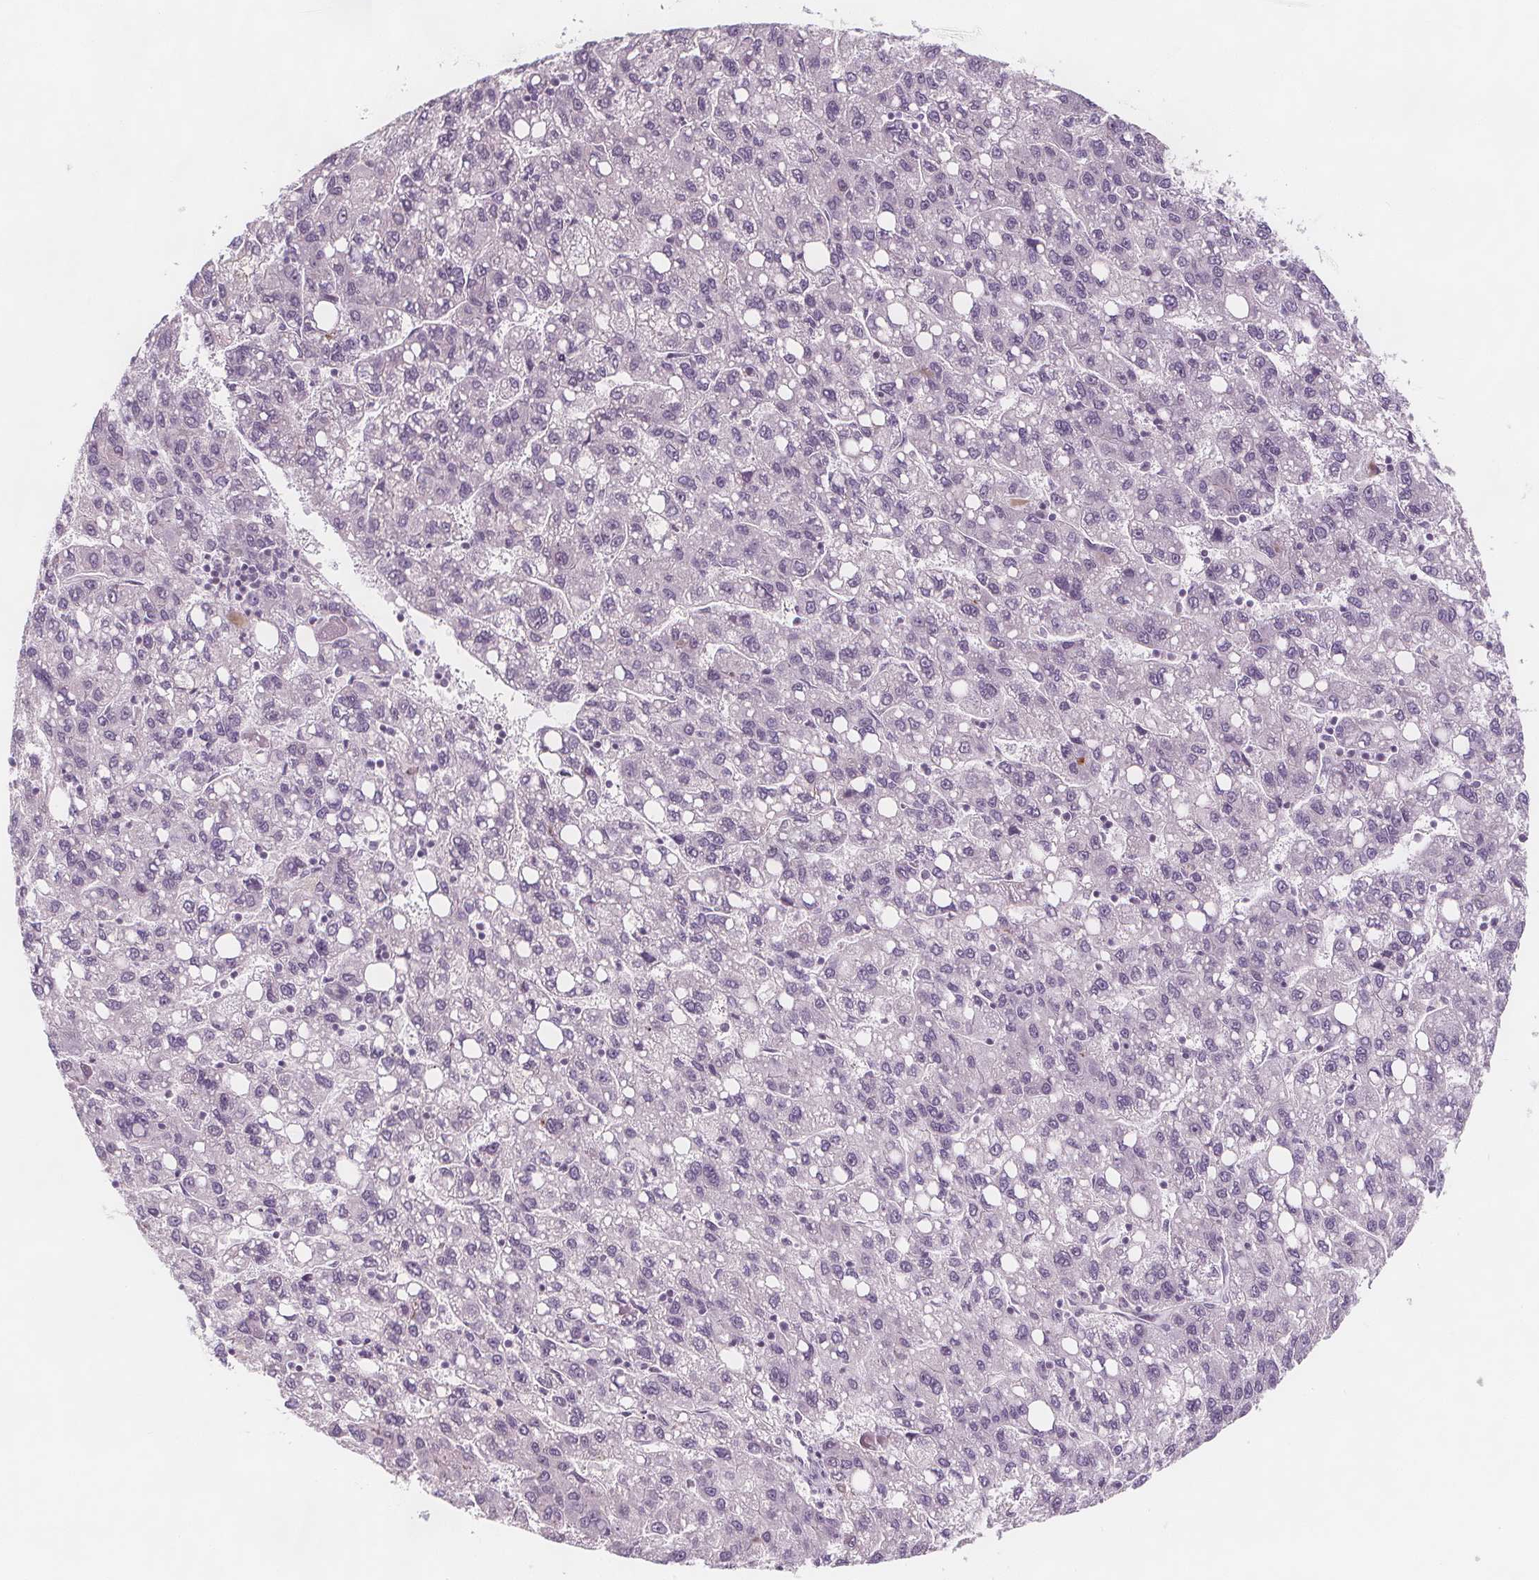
{"staining": {"intensity": "negative", "quantity": "none", "location": "none"}, "tissue": "liver cancer", "cell_type": "Tumor cells", "image_type": "cancer", "snomed": [{"axis": "morphology", "description": "Carcinoma, Hepatocellular, NOS"}, {"axis": "topography", "description": "Liver"}], "caption": "Protein analysis of hepatocellular carcinoma (liver) displays no significant positivity in tumor cells.", "gene": "C1orf167", "patient": {"sex": "female", "age": 82}}